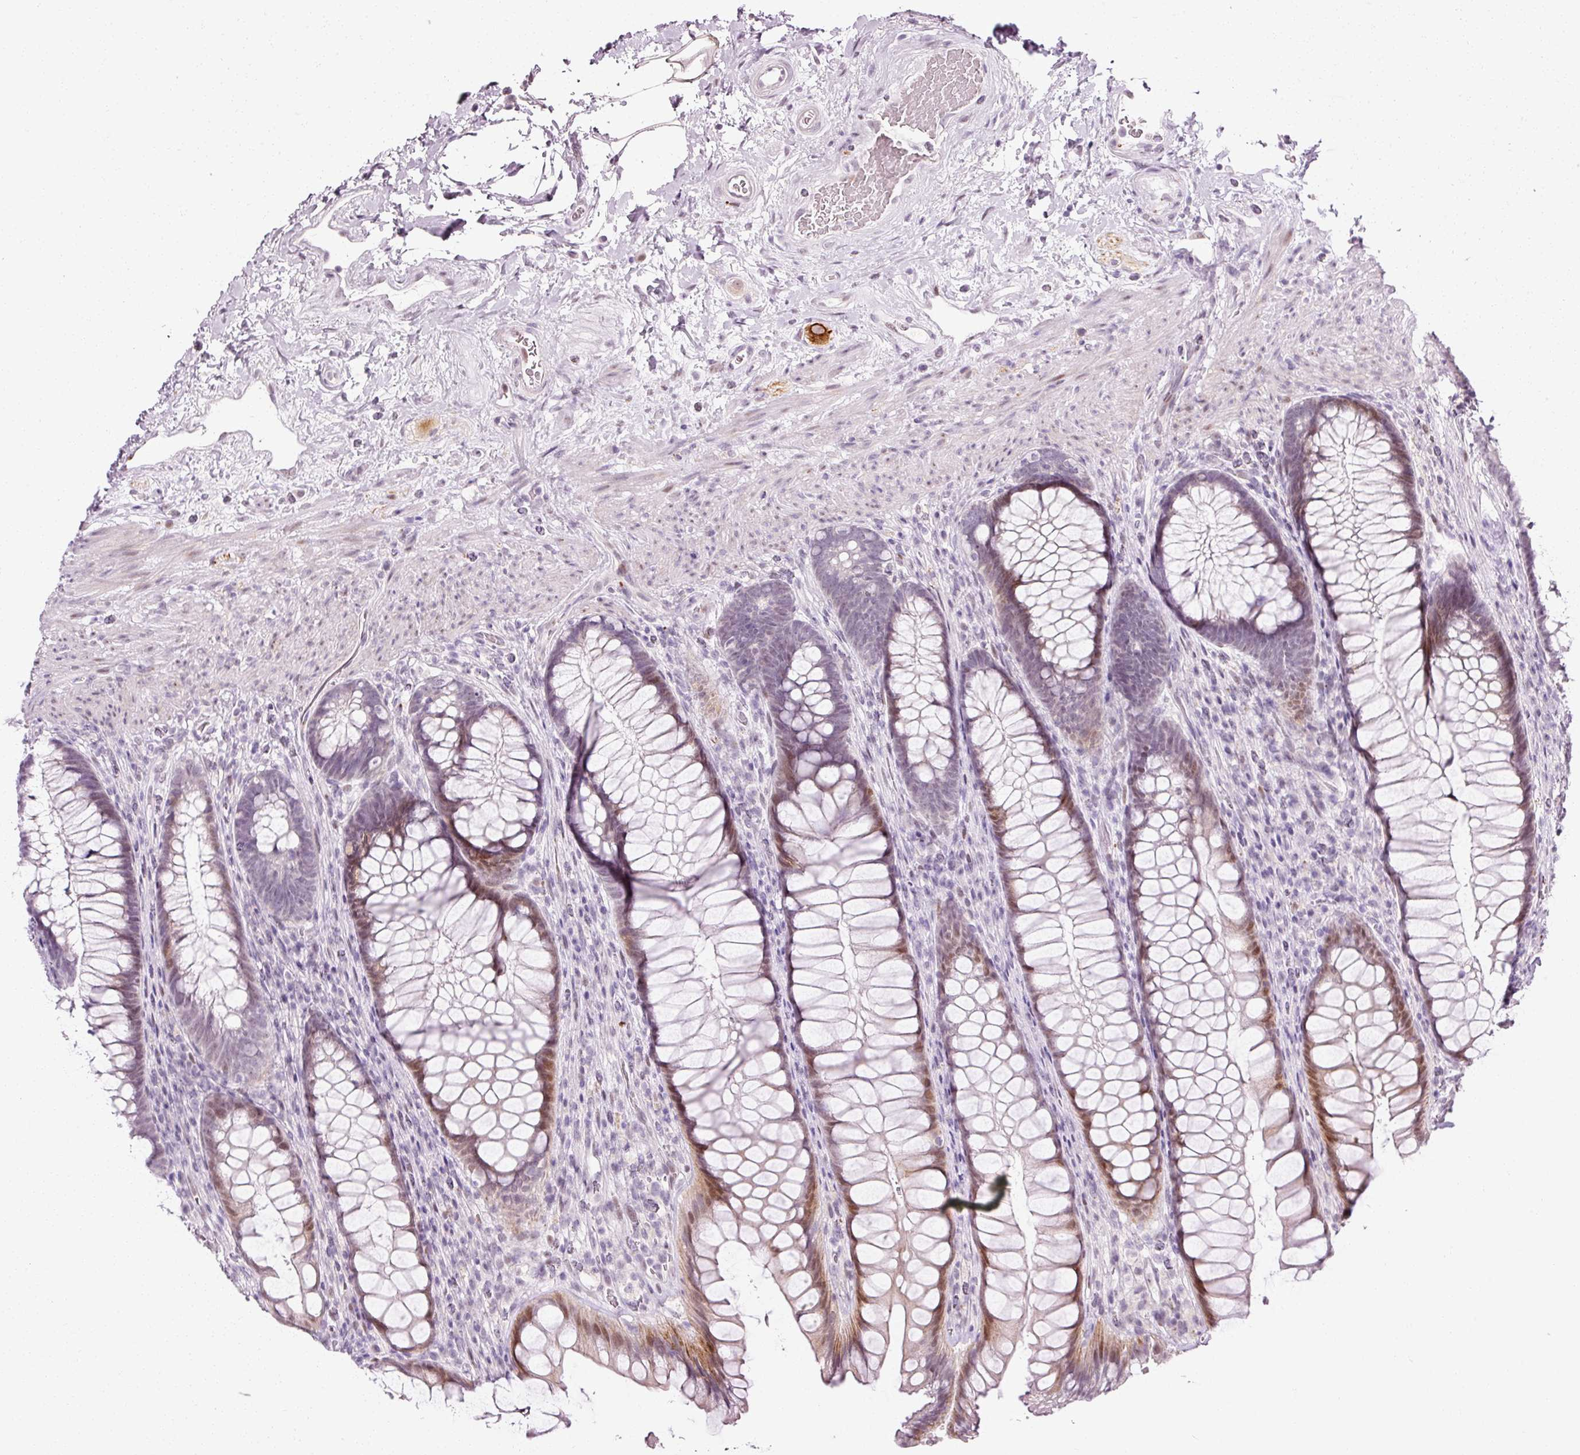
{"staining": {"intensity": "moderate", "quantity": "25%-75%", "location": "nuclear"}, "tissue": "rectum", "cell_type": "Glandular cells", "image_type": "normal", "snomed": [{"axis": "morphology", "description": "Normal tissue, NOS"}, {"axis": "topography", "description": "Rectum"}], "caption": "Immunohistochemical staining of unremarkable rectum shows medium levels of moderate nuclear positivity in about 25%-75% of glandular cells.", "gene": "ANKRD20A1", "patient": {"sex": "male", "age": 53}}